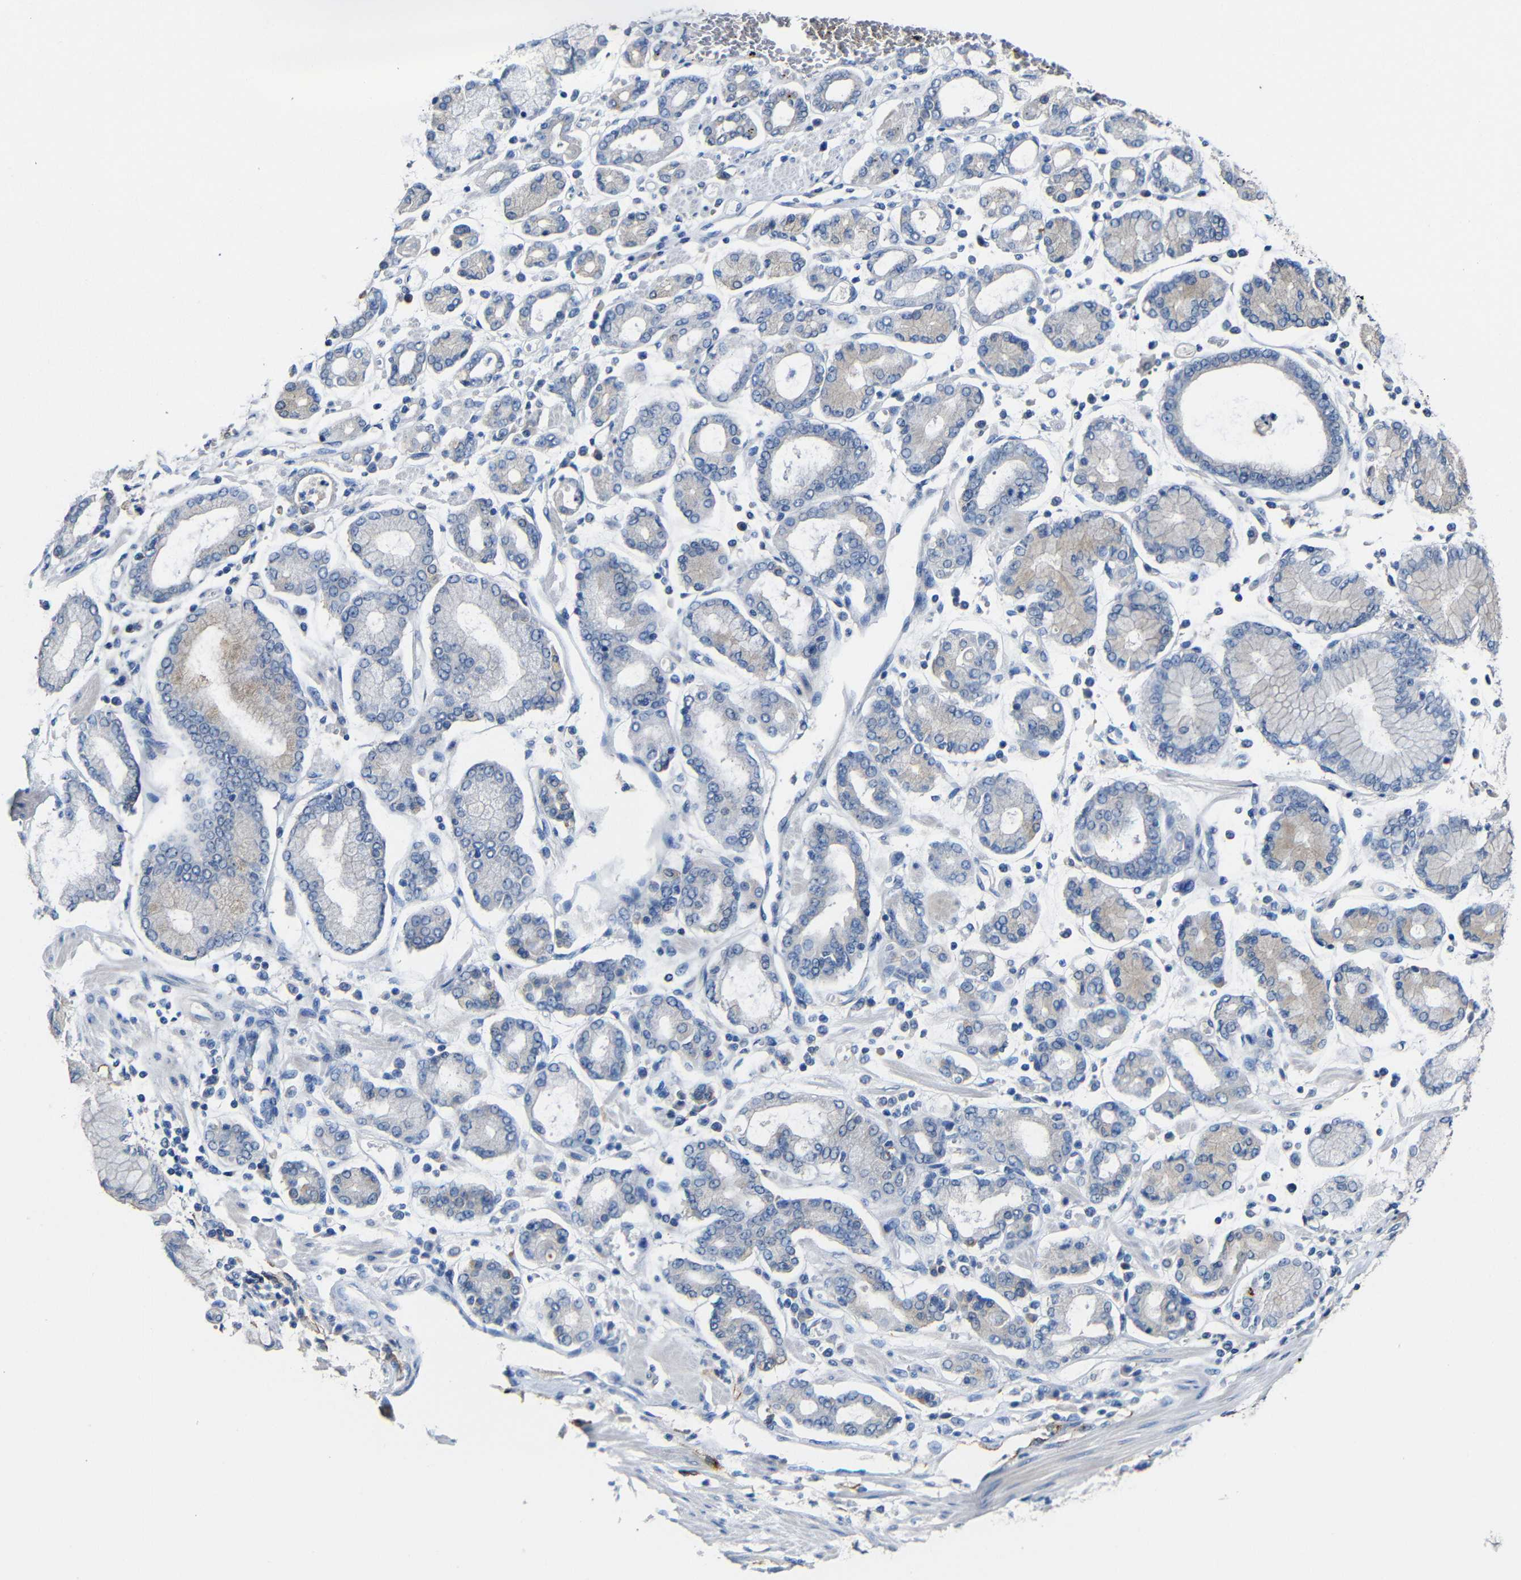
{"staining": {"intensity": "negative", "quantity": "none", "location": "none"}, "tissue": "stomach cancer", "cell_type": "Tumor cells", "image_type": "cancer", "snomed": [{"axis": "morphology", "description": "Adenocarcinoma, NOS"}, {"axis": "topography", "description": "Stomach"}], "caption": "DAB (3,3'-diaminobenzidine) immunohistochemical staining of human adenocarcinoma (stomach) shows no significant positivity in tumor cells.", "gene": "ACKR2", "patient": {"sex": "male", "age": 76}}